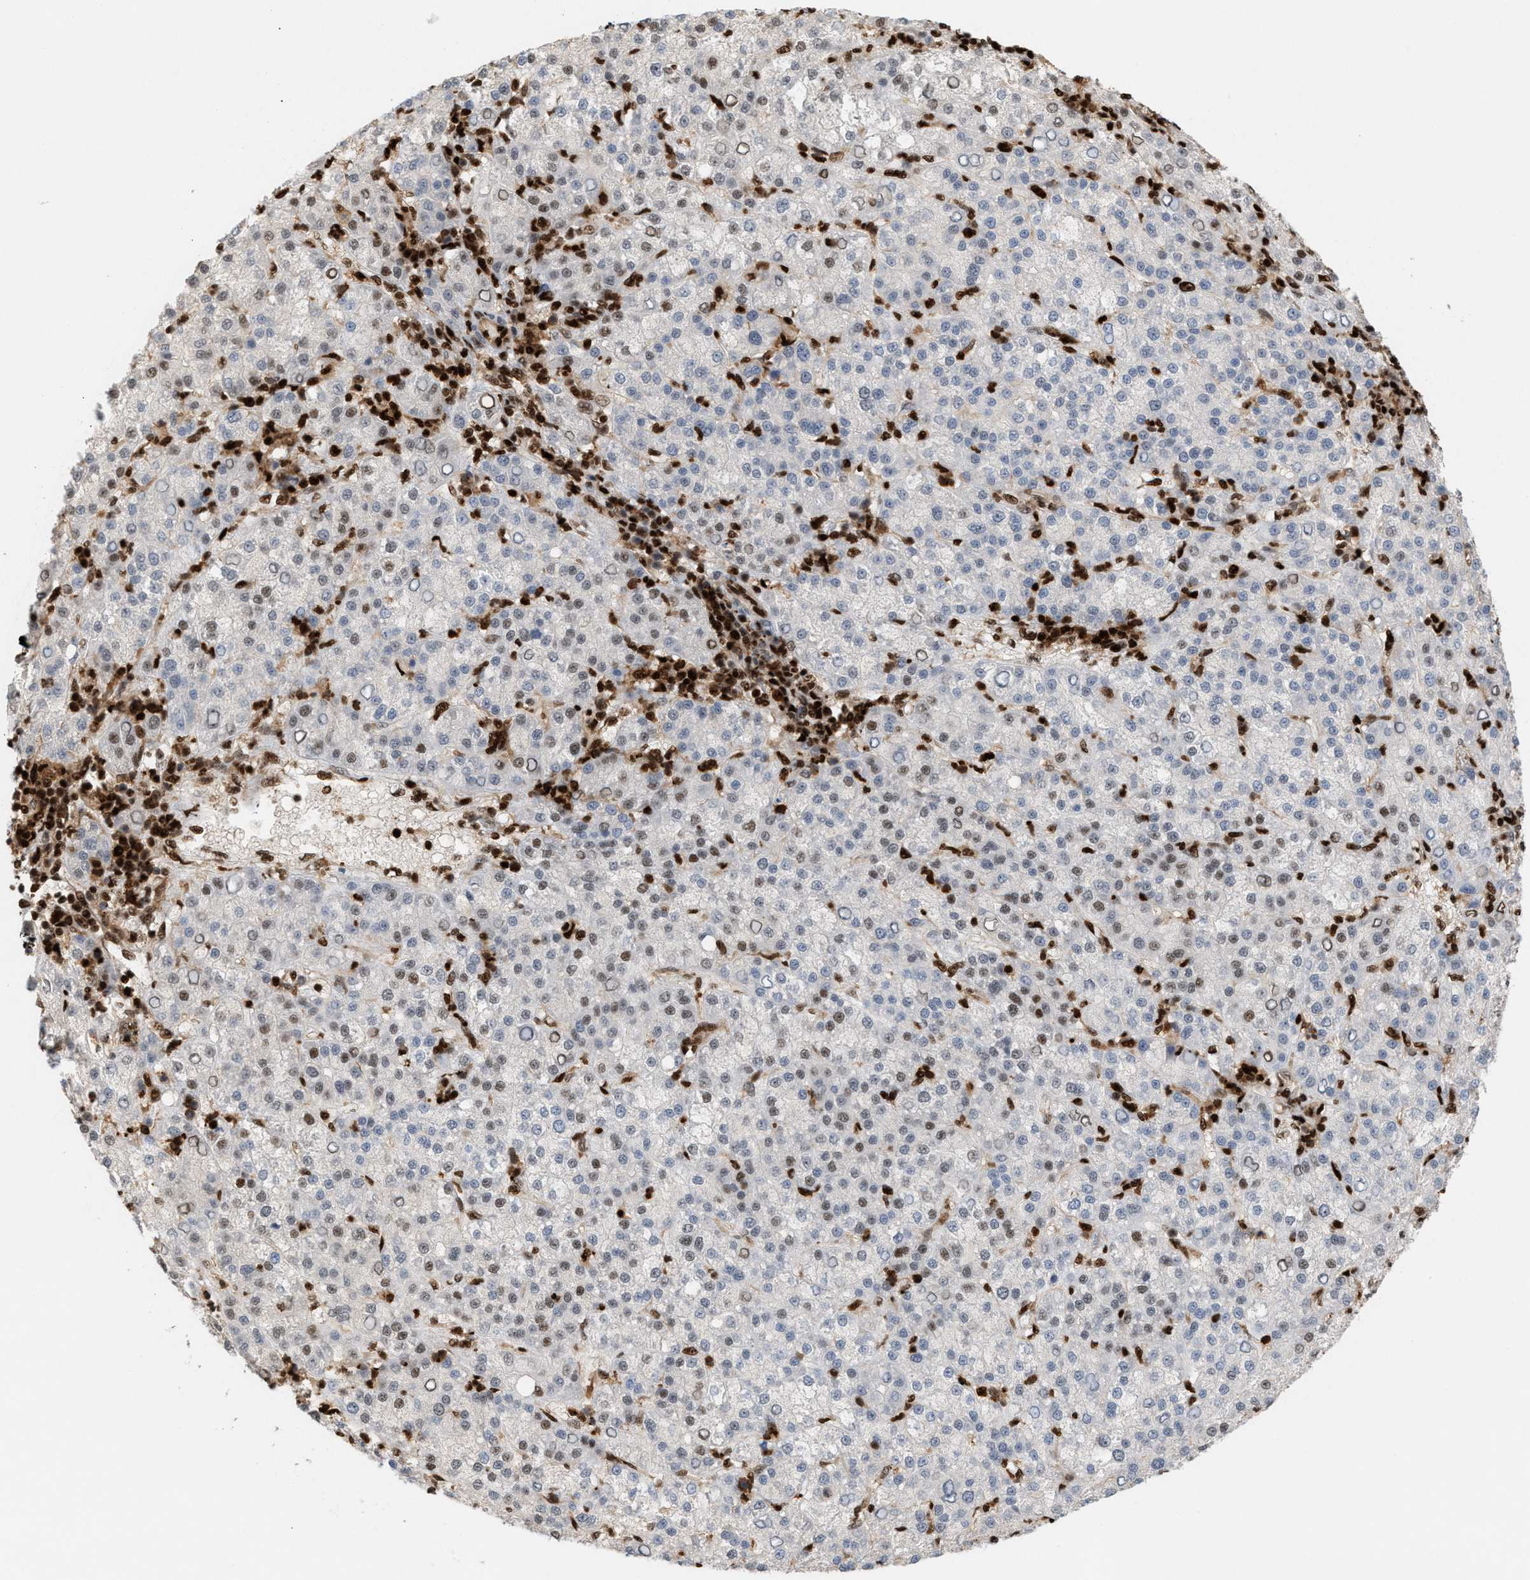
{"staining": {"intensity": "weak", "quantity": "<25%", "location": "nuclear"}, "tissue": "liver cancer", "cell_type": "Tumor cells", "image_type": "cancer", "snomed": [{"axis": "morphology", "description": "Carcinoma, Hepatocellular, NOS"}, {"axis": "topography", "description": "Liver"}], "caption": "DAB immunohistochemical staining of human liver hepatocellular carcinoma shows no significant positivity in tumor cells.", "gene": "RNASEK-C17orf49", "patient": {"sex": "female", "age": 58}}